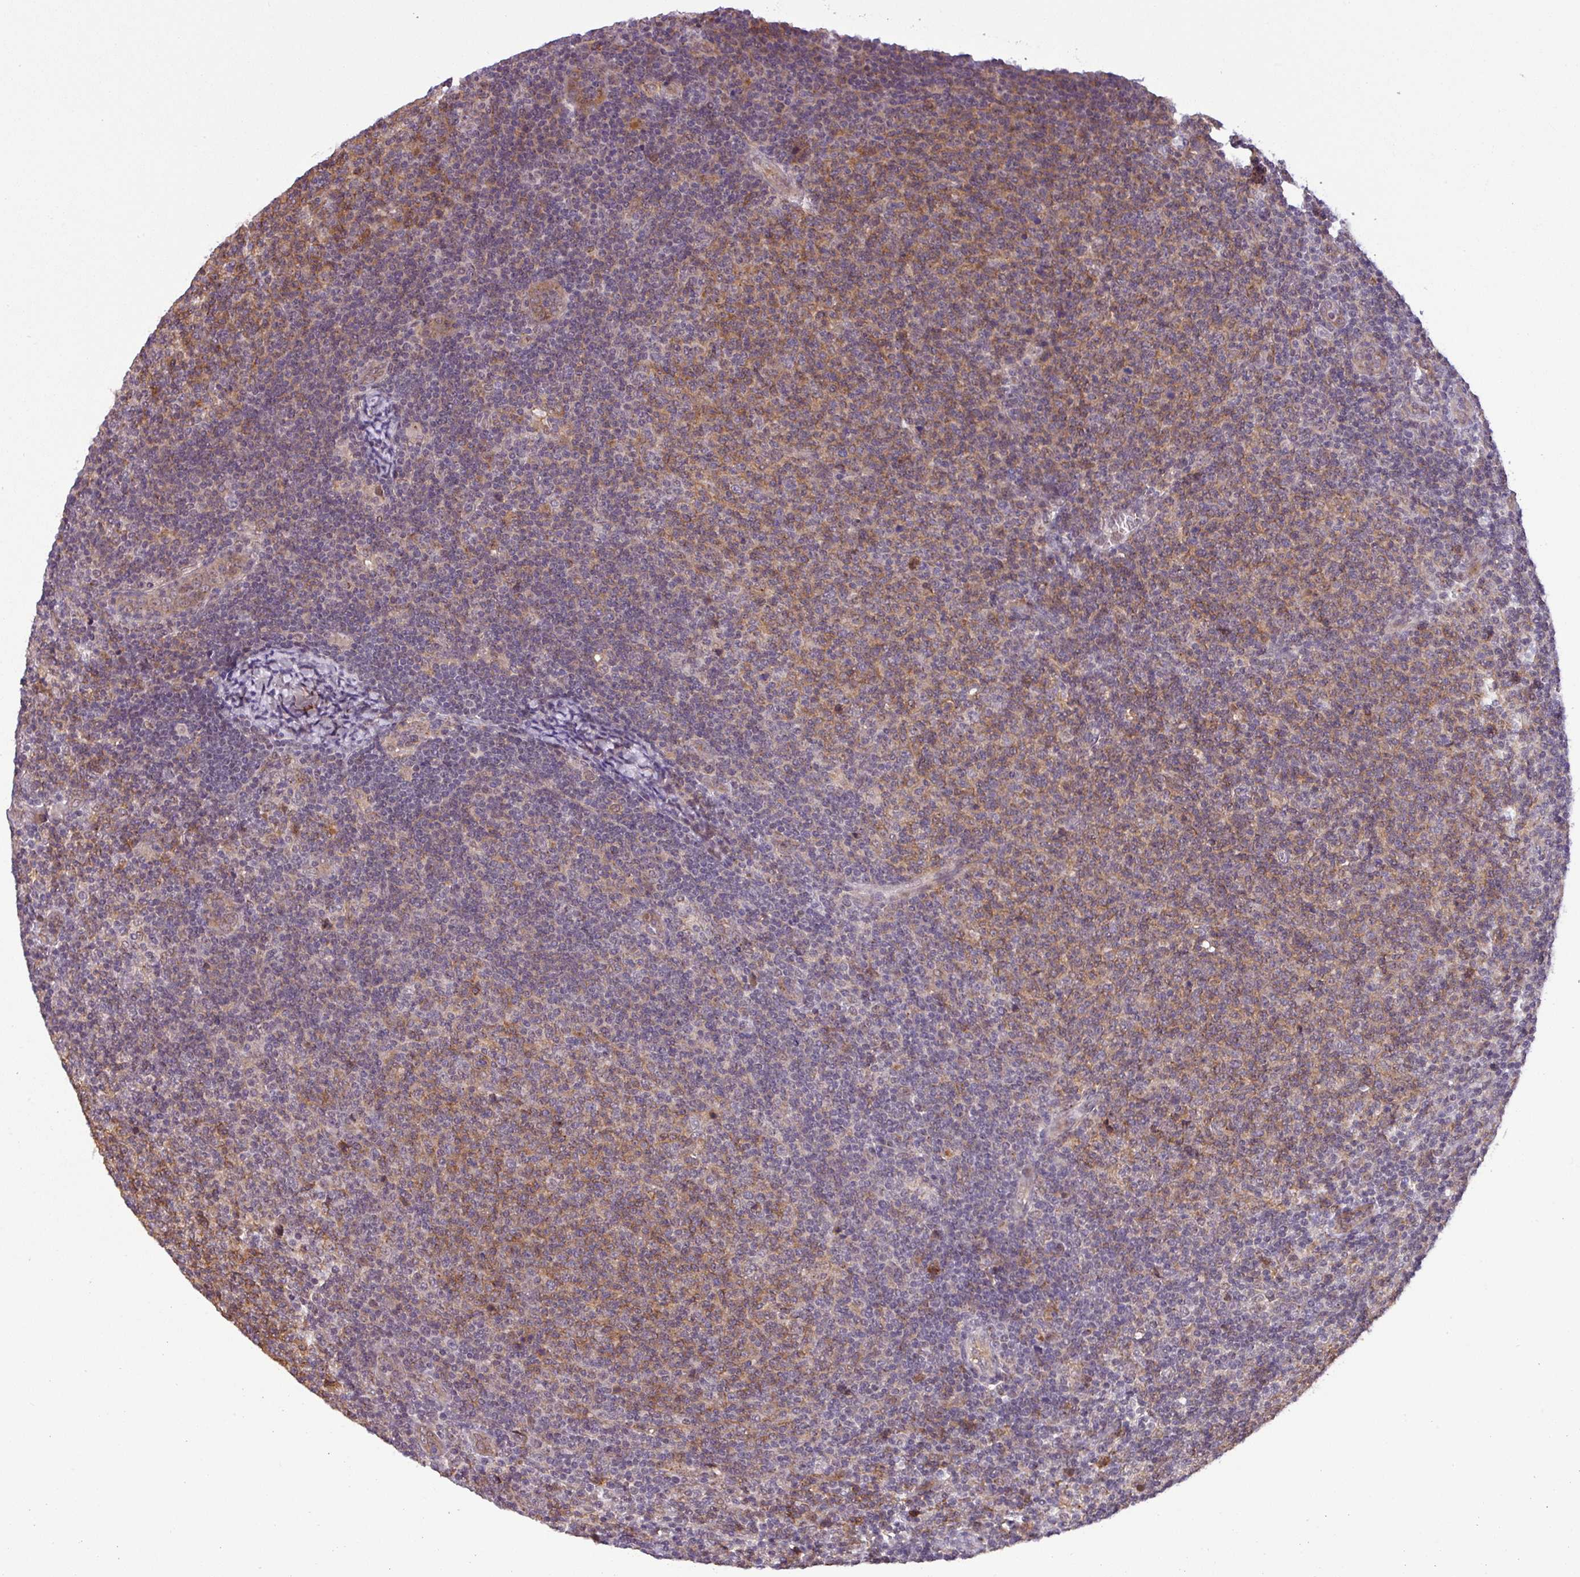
{"staining": {"intensity": "moderate", "quantity": "25%-75%", "location": "cytoplasmic/membranous"}, "tissue": "lymphoma", "cell_type": "Tumor cells", "image_type": "cancer", "snomed": [{"axis": "morphology", "description": "Malignant lymphoma, non-Hodgkin's type, Low grade"}, {"axis": "topography", "description": "Lymph node"}], "caption": "A brown stain shows moderate cytoplasmic/membranous positivity of a protein in malignant lymphoma, non-Hodgkin's type (low-grade) tumor cells. (Stains: DAB in brown, nuclei in blue, Microscopy: brightfield microscopy at high magnification).", "gene": "NPFFR1", "patient": {"sex": "male", "age": 66}}